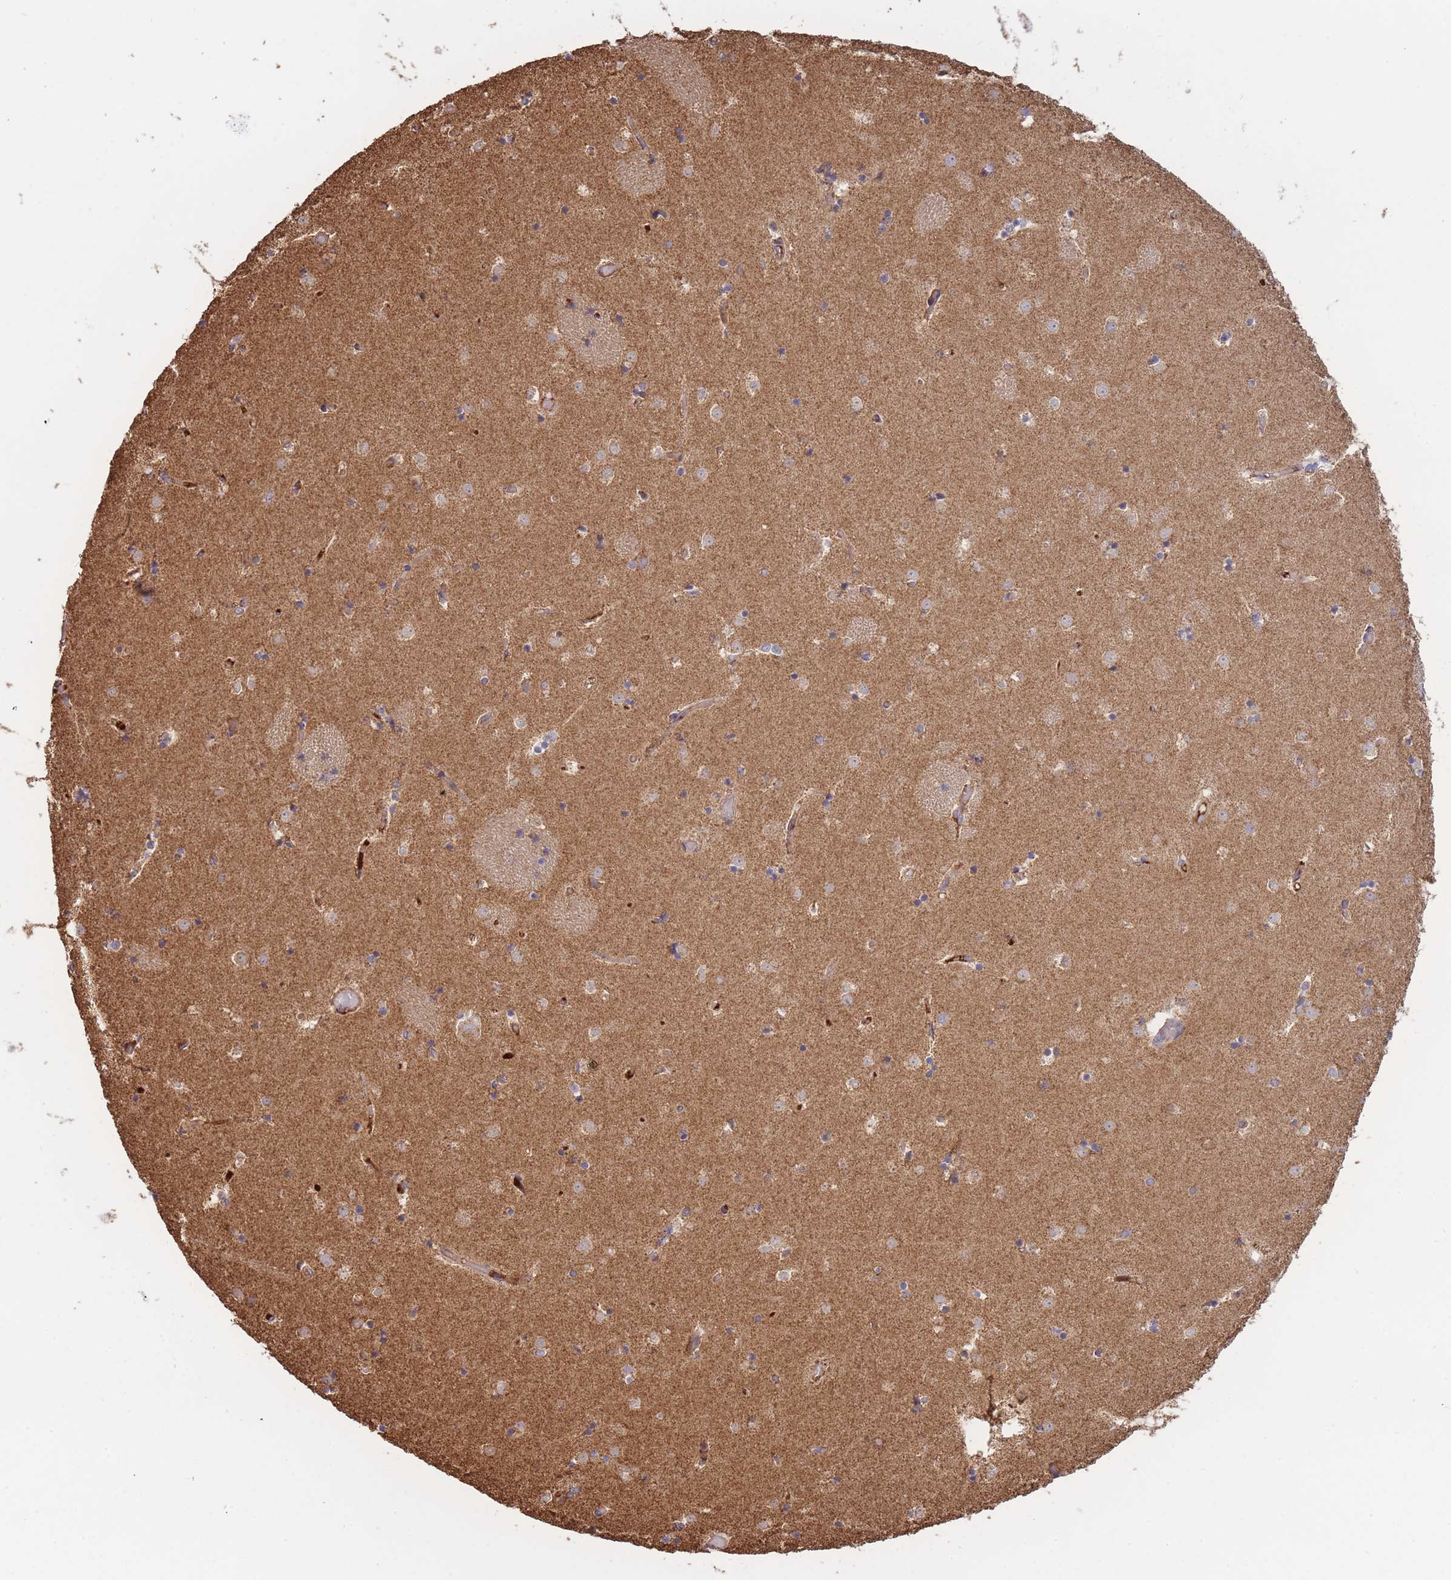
{"staining": {"intensity": "negative", "quantity": "none", "location": "none"}, "tissue": "caudate", "cell_type": "Glial cells", "image_type": "normal", "snomed": [{"axis": "morphology", "description": "Normal tissue, NOS"}, {"axis": "topography", "description": "Lateral ventricle wall"}], "caption": "A histopathology image of human caudate is negative for staining in glial cells. The staining is performed using DAB (3,3'-diaminobenzidine) brown chromogen with nuclei counter-stained in using hematoxylin.", "gene": "MRPL17", "patient": {"sex": "female", "age": 52}}